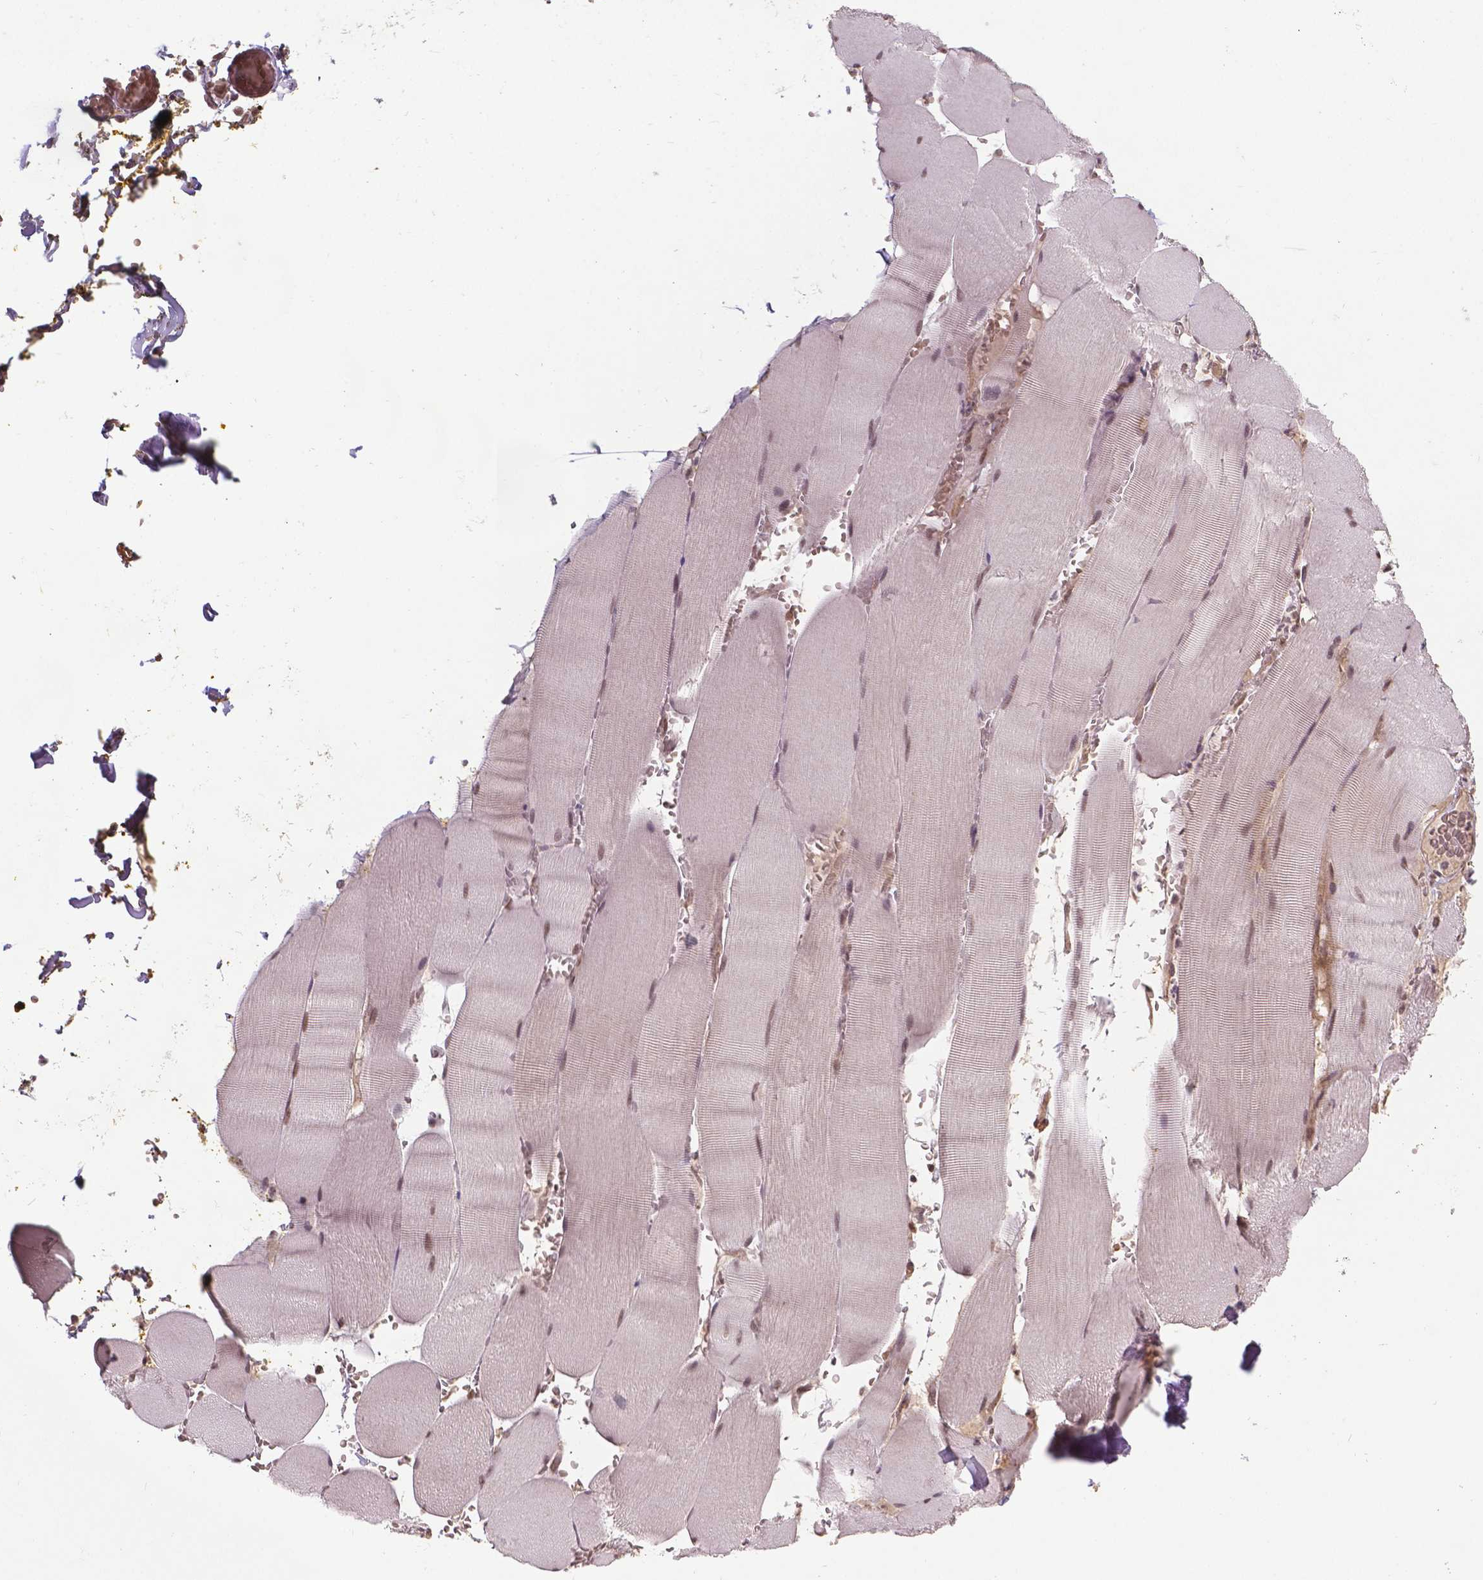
{"staining": {"intensity": "weak", "quantity": "25%-75%", "location": "nuclear"}, "tissue": "skeletal muscle", "cell_type": "Myocytes", "image_type": "normal", "snomed": [{"axis": "morphology", "description": "Normal tissue, NOS"}, {"axis": "topography", "description": "Skeletal muscle"}], "caption": "Protein staining displays weak nuclear expression in about 25%-75% of myocytes in normal skeletal muscle. (Stains: DAB (3,3'-diaminobenzidine) in brown, nuclei in blue, Microscopy: brightfield microscopy at high magnification).", "gene": "ANKRD54", "patient": {"sex": "male", "age": 56}}